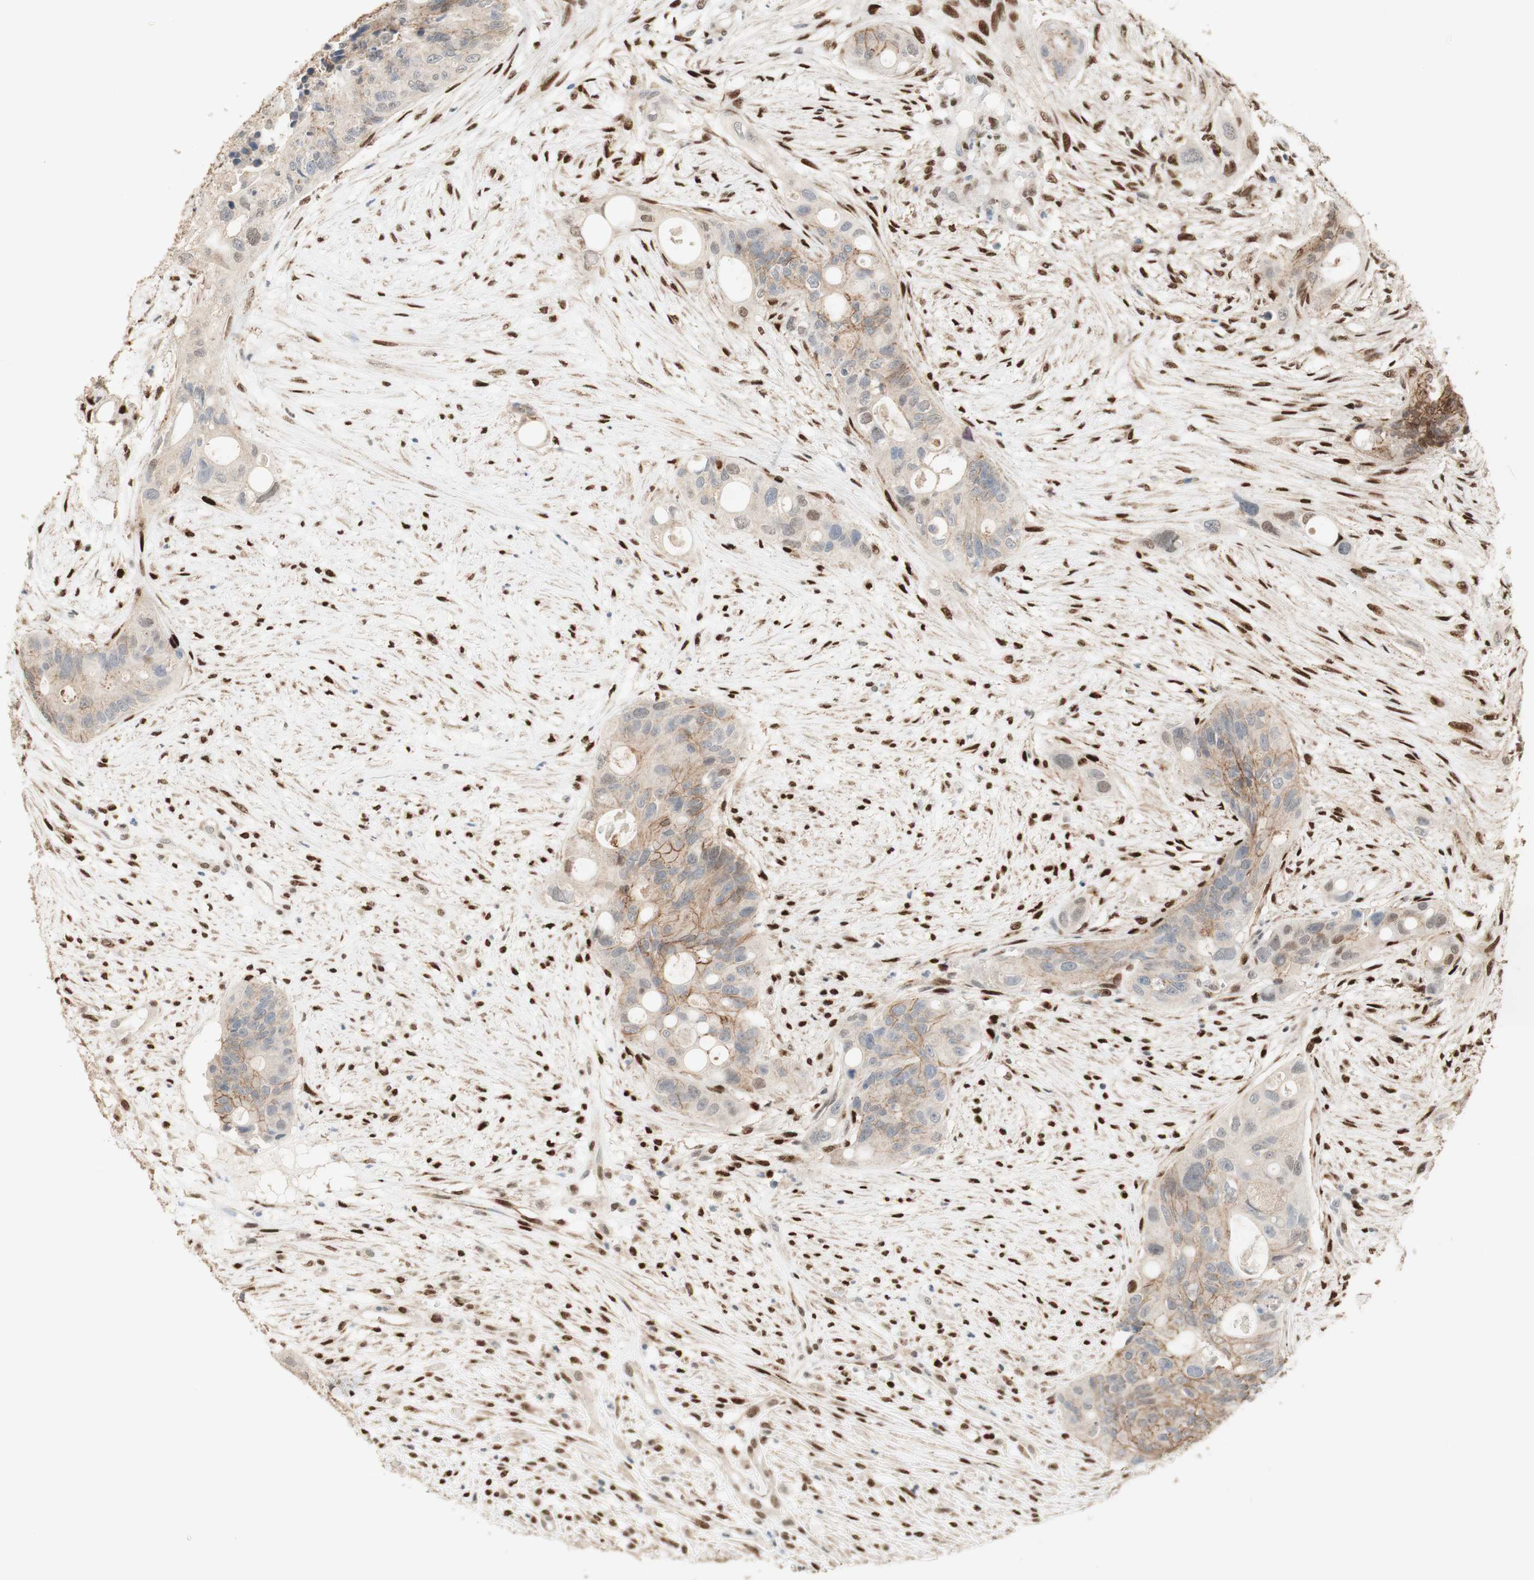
{"staining": {"intensity": "moderate", "quantity": "25%-75%", "location": "nuclear"}, "tissue": "colorectal cancer", "cell_type": "Tumor cells", "image_type": "cancer", "snomed": [{"axis": "morphology", "description": "Adenocarcinoma, NOS"}, {"axis": "topography", "description": "Colon"}], "caption": "Immunohistochemical staining of human adenocarcinoma (colorectal) reveals medium levels of moderate nuclear positivity in about 25%-75% of tumor cells. (DAB (3,3'-diaminobenzidine) = brown stain, brightfield microscopy at high magnification).", "gene": "FOXP1", "patient": {"sex": "female", "age": 57}}